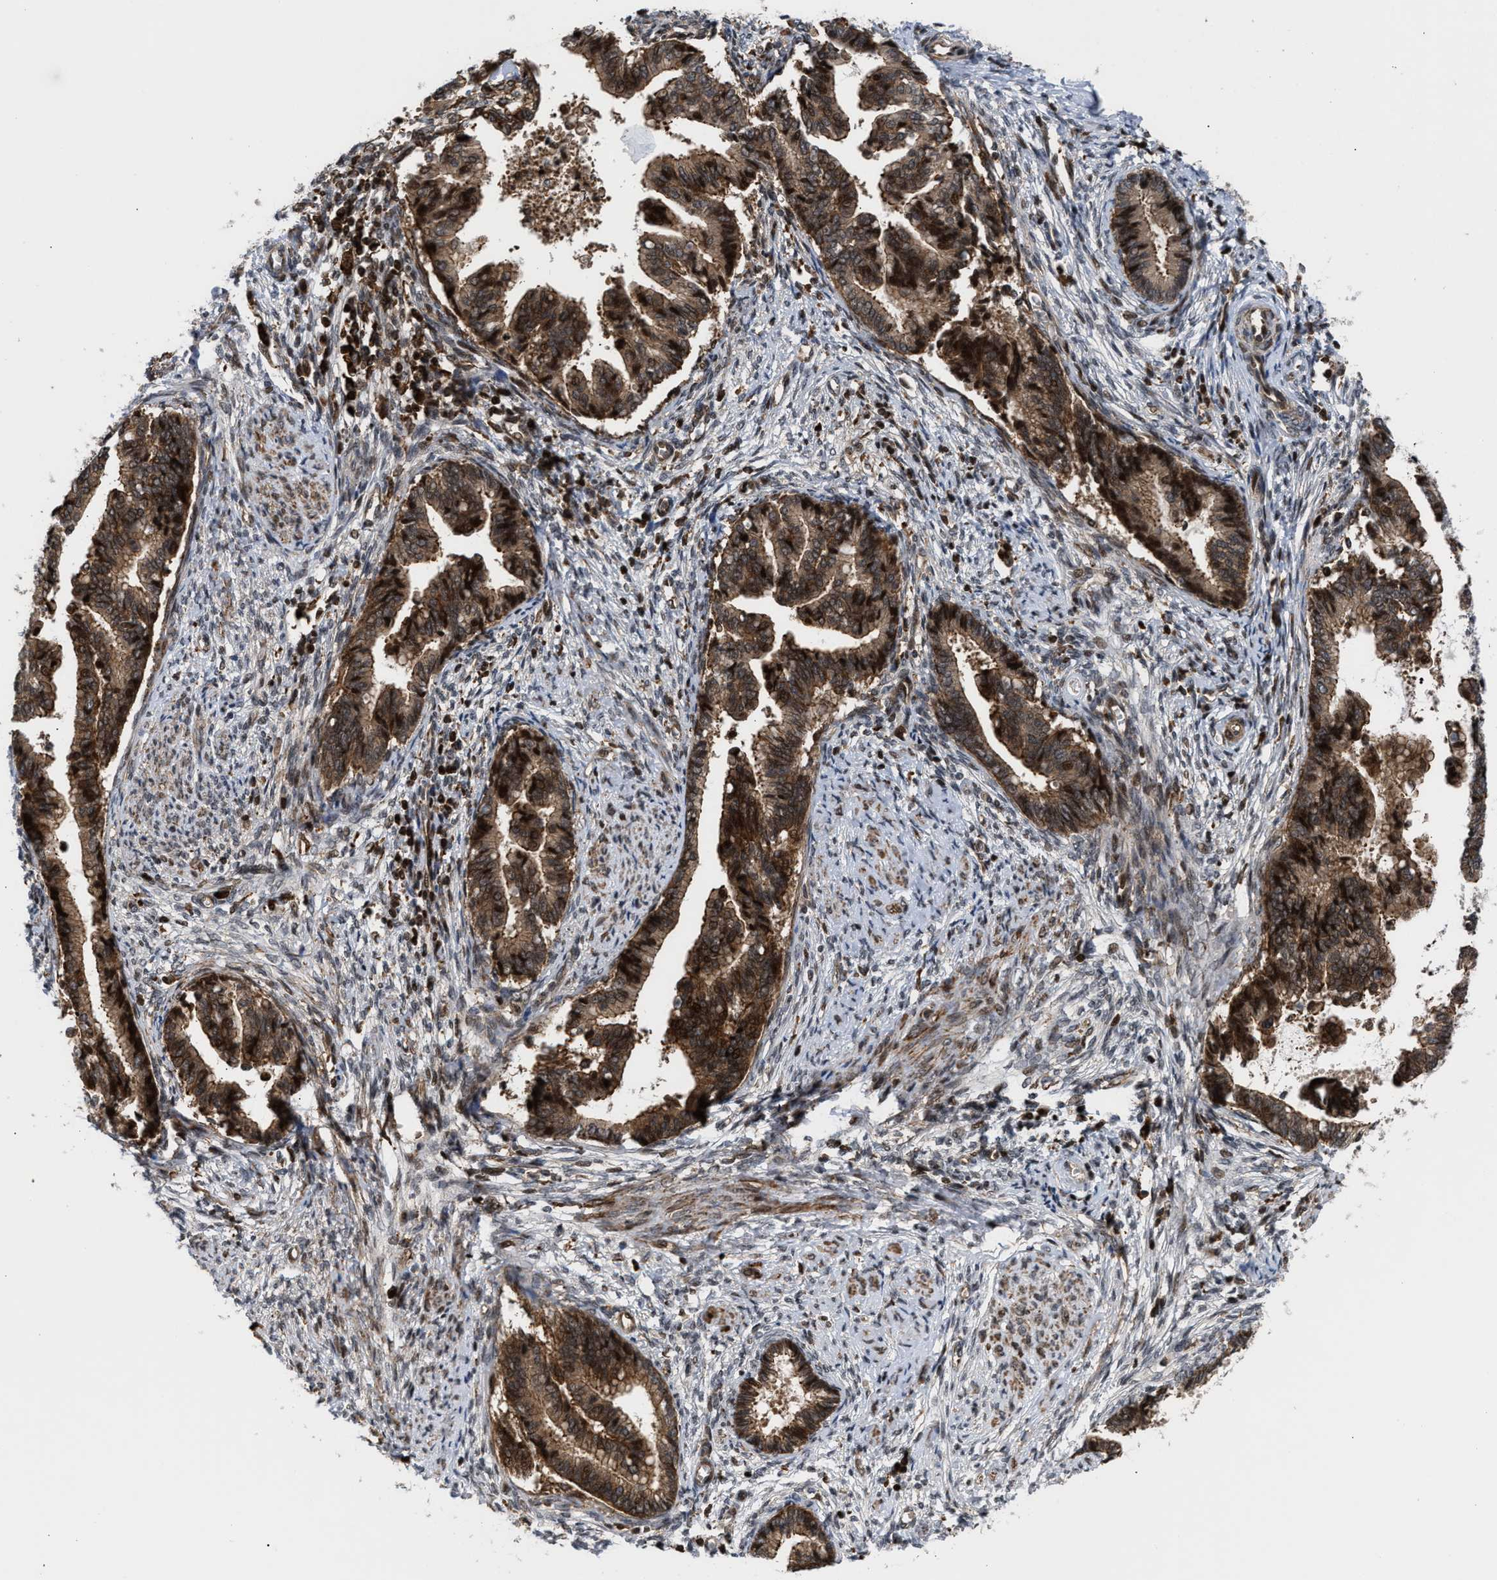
{"staining": {"intensity": "strong", "quantity": ">75%", "location": "cytoplasmic/membranous,nuclear"}, "tissue": "cervical cancer", "cell_type": "Tumor cells", "image_type": "cancer", "snomed": [{"axis": "morphology", "description": "Adenocarcinoma, NOS"}, {"axis": "topography", "description": "Cervix"}], "caption": "Human cervical cancer (adenocarcinoma) stained with a protein marker displays strong staining in tumor cells.", "gene": "STAU2", "patient": {"sex": "female", "age": 44}}